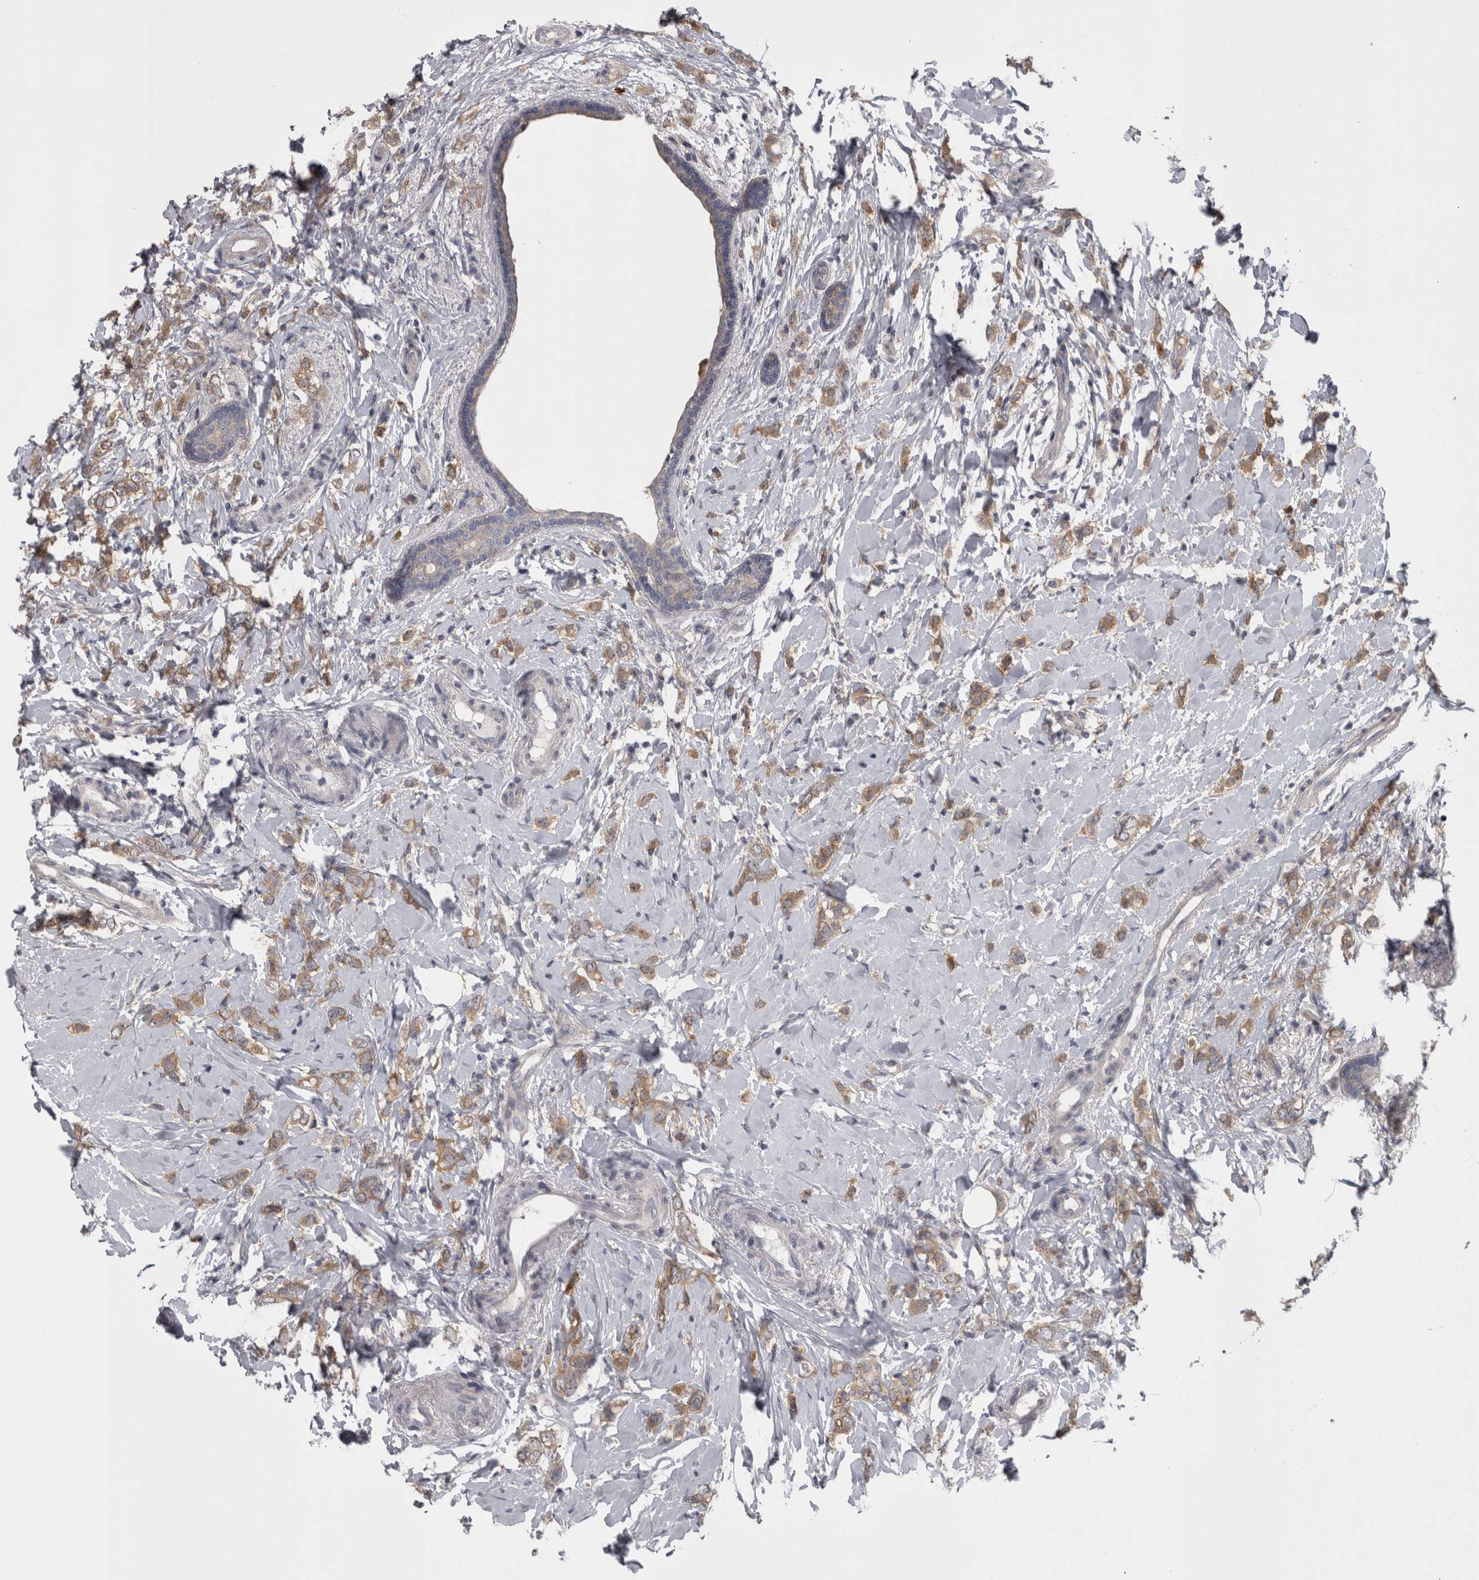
{"staining": {"intensity": "weak", "quantity": ">75%", "location": "cytoplasmic/membranous"}, "tissue": "breast cancer", "cell_type": "Tumor cells", "image_type": "cancer", "snomed": [{"axis": "morphology", "description": "Normal tissue, NOS"}, {"axis": "morphology", "description": "Lobular carcinoma"}, {"axis": "topography", "description": "Breast"}], "caption": "IHC micrograph of breast cancer (lobular carcinoma) stained for a protein (brown), which demonstrates low levels of weak cytoplasmic/membranous expression in about >75% of tumor cells.", "gene": "PRKCI", "patient": {"sex": "female", "age": 47}}